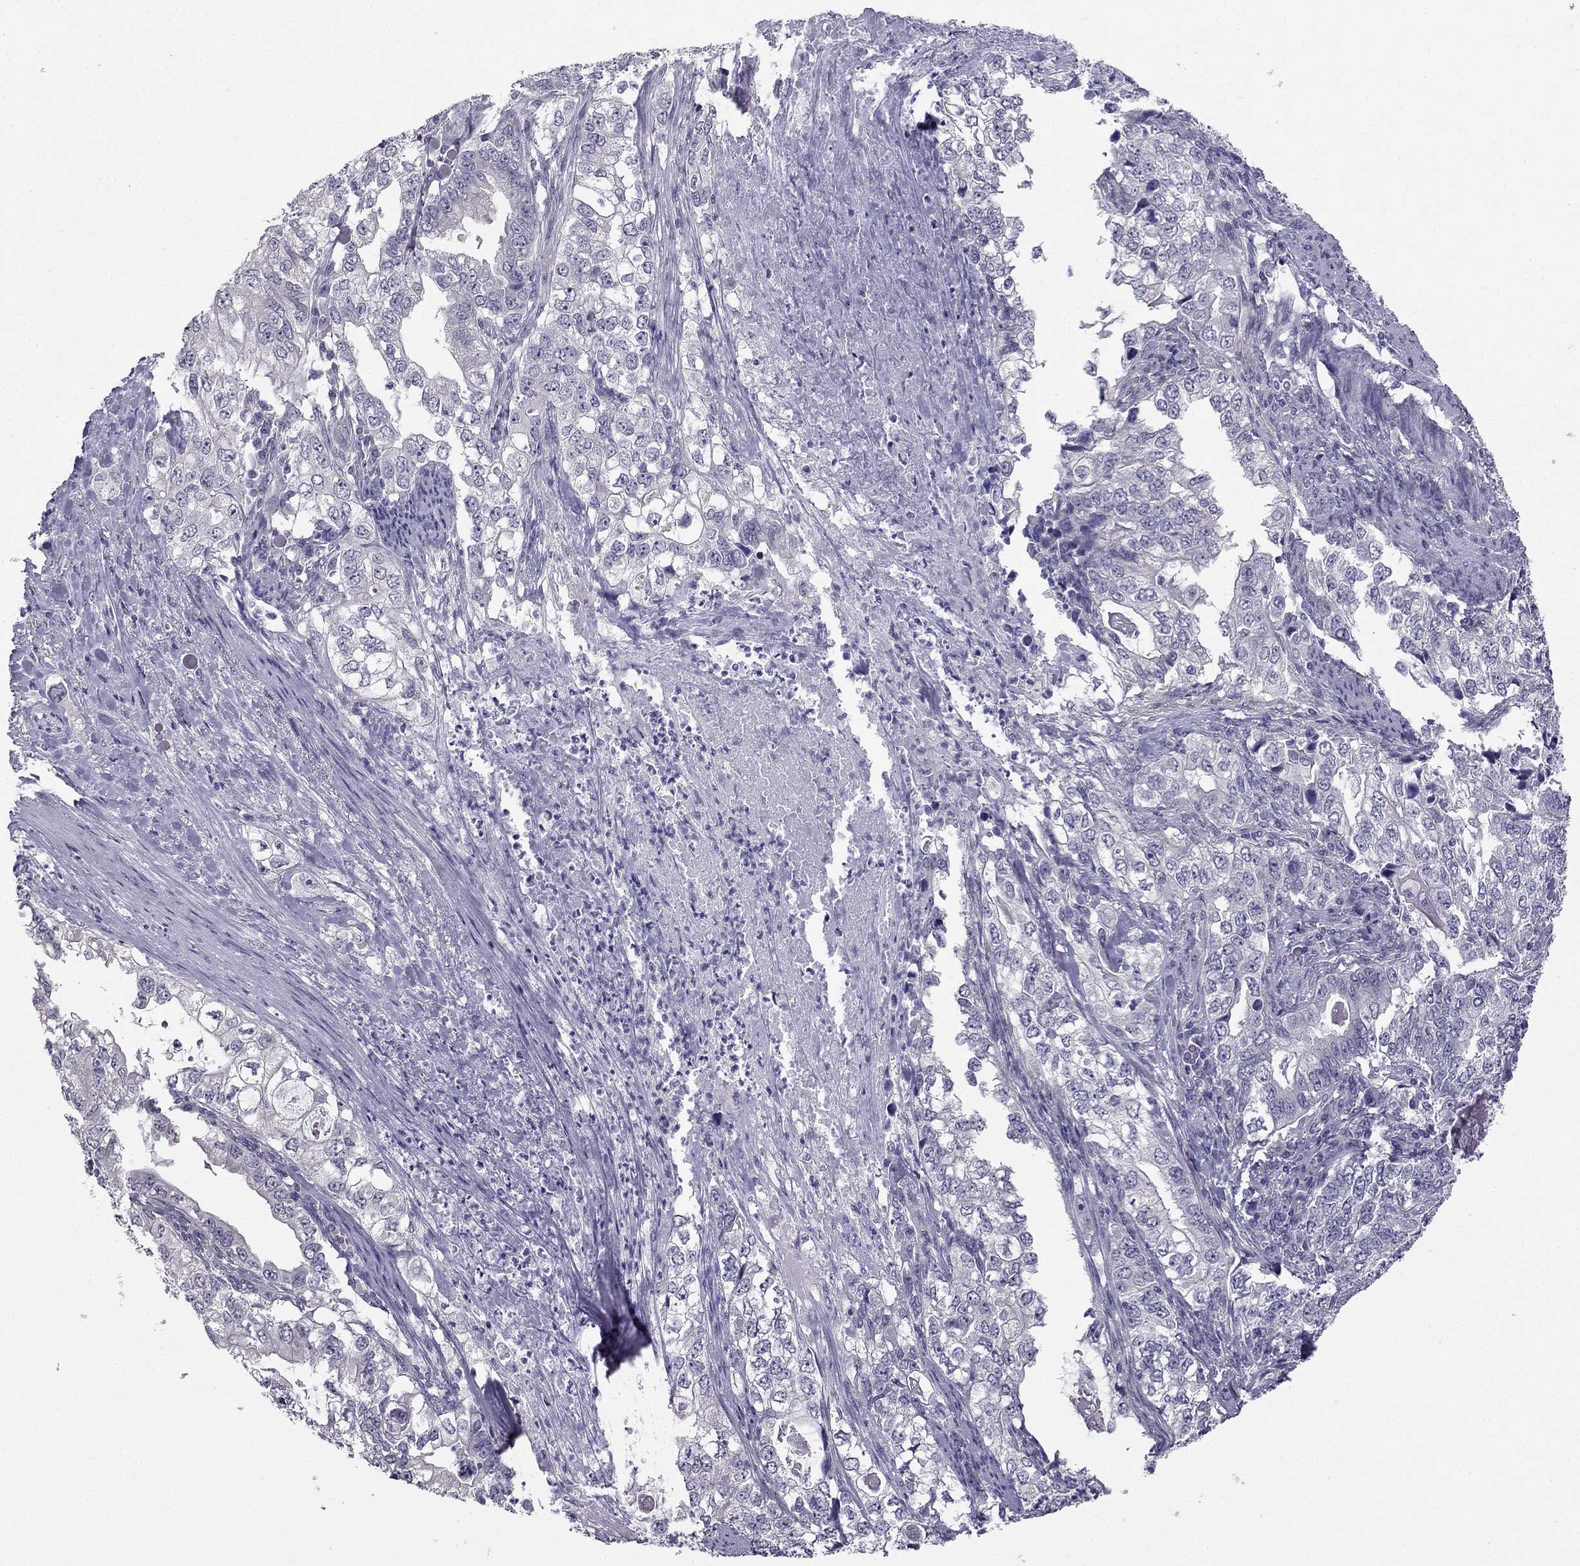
{"staining": {"intensity": "negative", "quantity": "none", "location": "none"}, "tissue": "stomach cancer", "cell_type": "Tumor cells", "image_type": "cancer", "snomed": [{"axis": "morphology", "description": "Adenocarcinoma, NOS"}, {"axis": "topography", "description": "Stomach, lower"}], "caption": "Immunohistochemistry (IHC) histopathology image of neoplastic tissue: stomach cancer stained with DAB (3,3'-diaminobenzidine) displays no significant protein expression in tumor cells.", "gene": "HSFX1", "patient": {"sex": "female", "age": 72}}